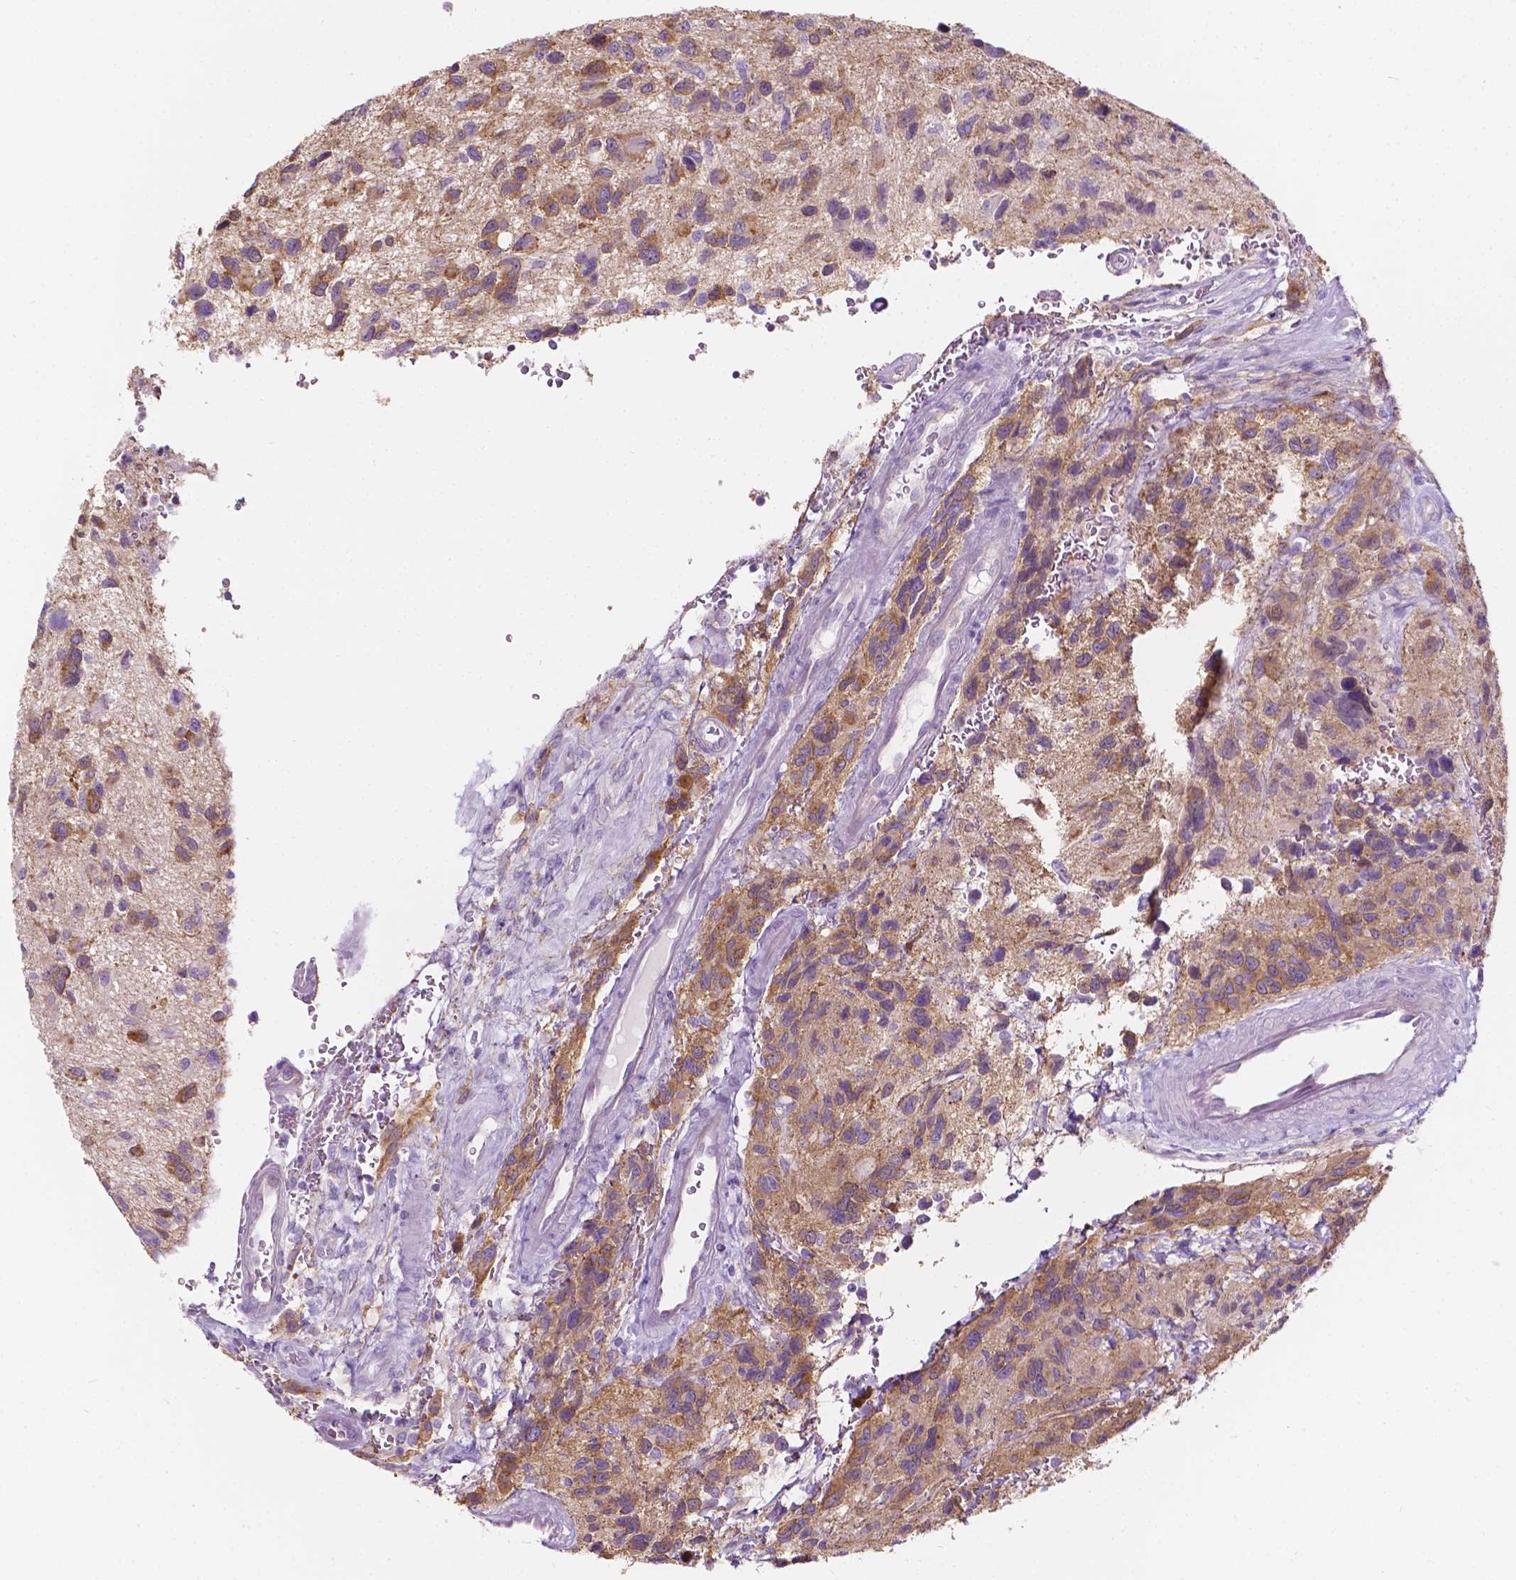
{"staining": {"intensity": "moderate", "quantity": "<25%", "location": "cytoplasmic/membranous"}, "tissue": "glioma", "cell_type": "Tumor cells", "image_type": "cancer", "snomed": [{"axis": "morphology", "description": "Glioma, malignant, NOS"}, {"axis": "morphology", "description": "Glioma, malignant, High grade"}, {"axis": "topography", "description": "Brain"}], "caption": "This is a photomicrograph of immunohistochemistry staining of malignant glioma, which shows moderate staining in the cytoplasmic/membranous of tumor cells.", "gene": "NOS1AP", "patient": {"sex": "female", "age": 71}}